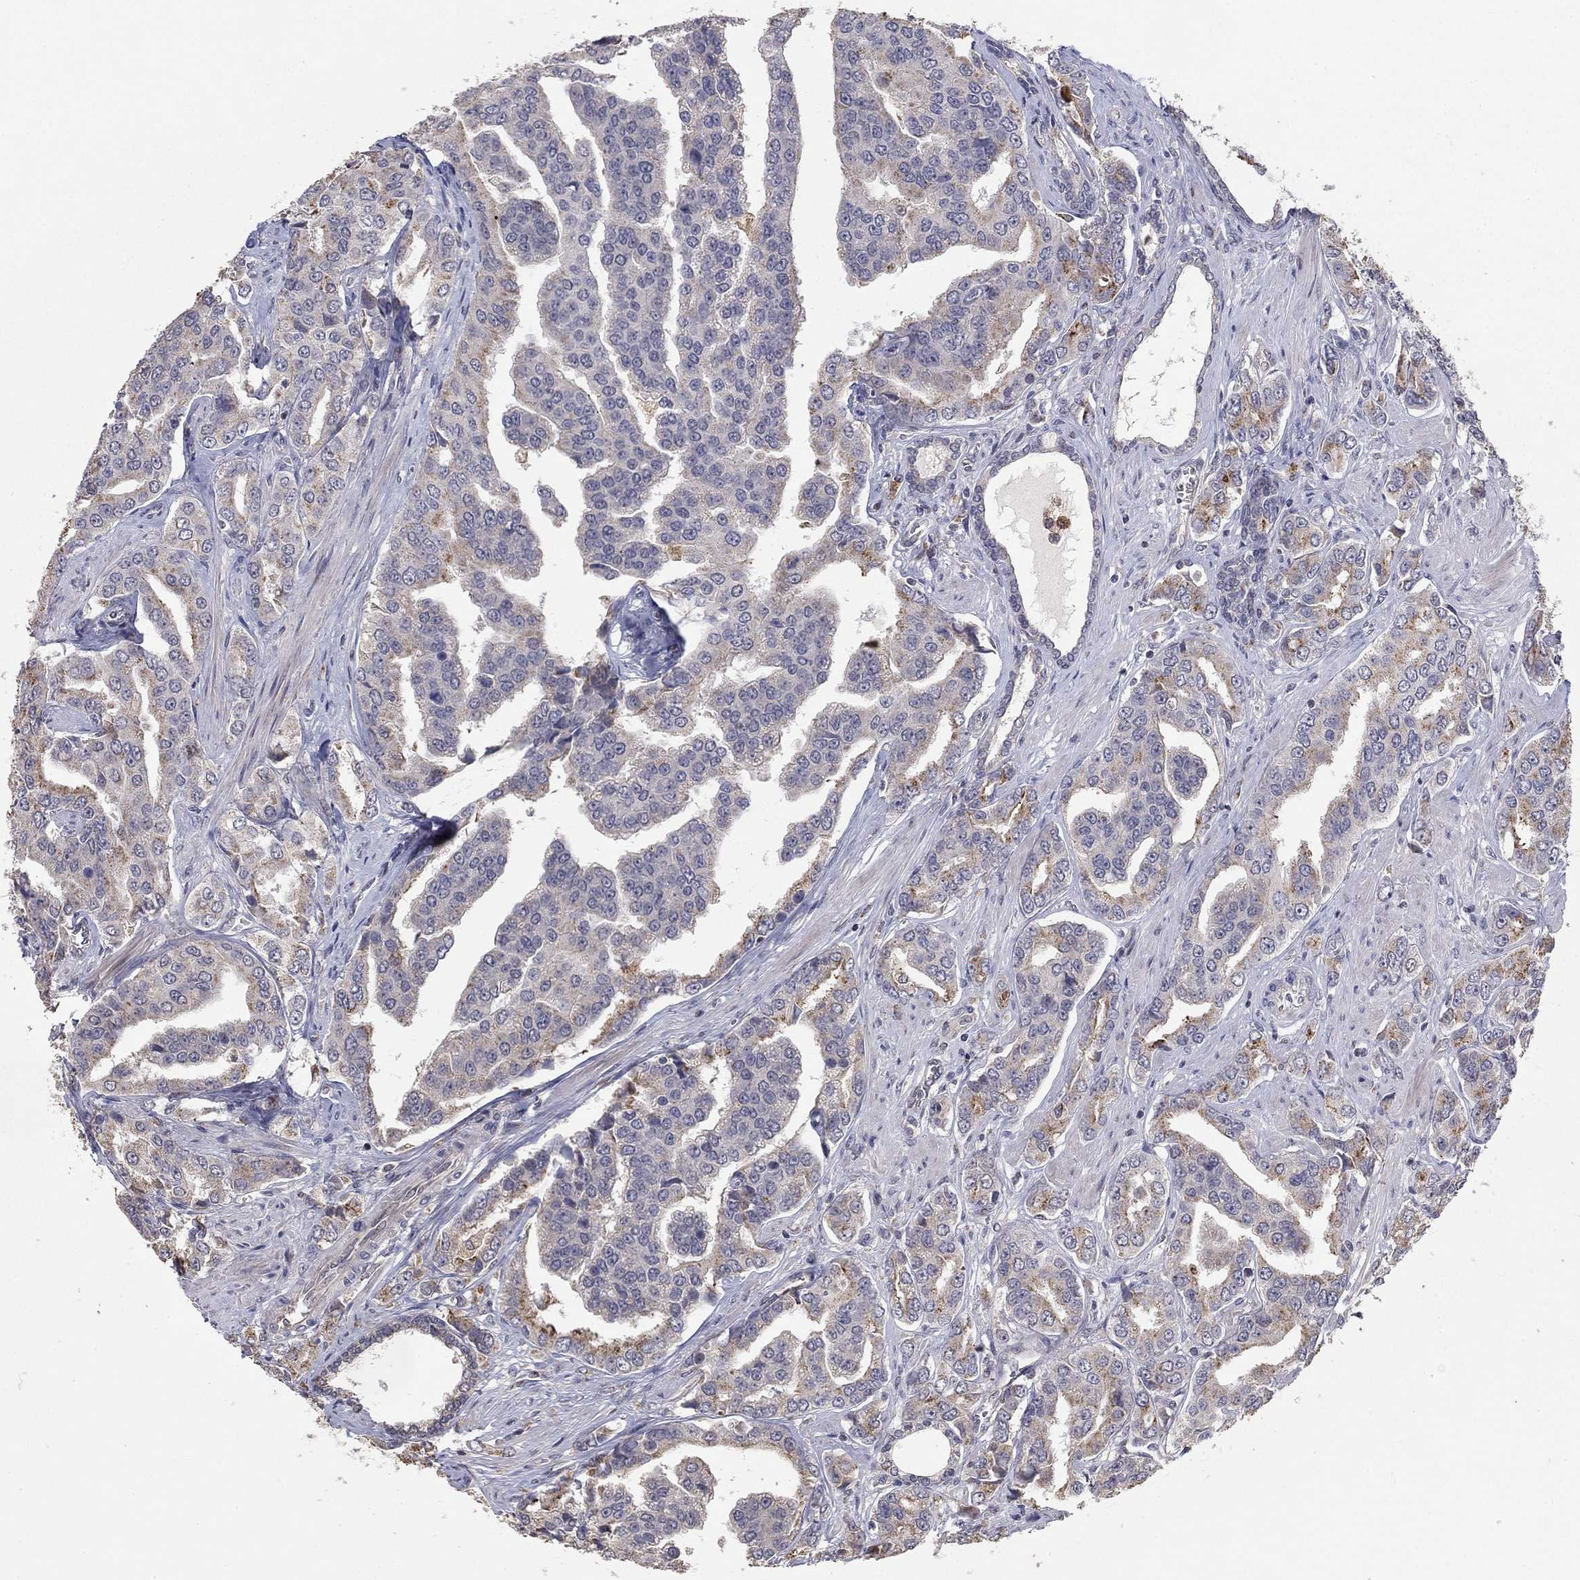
{"staining": {"intensity": "moderate", "quantity": "<25%", "location": "cytoplasmic/membranous"}, "tissue": "prostate cancer", "cell_type": "Tumor cells", "image_type": "cancer", "snomed": [{"axis": "morphology", "description": "Adenocarcinoma, NOS"}, {"axis": "topography", "description": "Prostate and seminal vesicle, NOS"}, {"axis": "topography", "description": "Prostate"}], "caption": "Moderate cytoplasmic/membranous positivity for a protein is appreciated in approximately <25% of tumor cells of prostate cancer (adenocarcinoma) using immunohistochemistry (IHC).", "gene": "LPCAT4", "patient": {"sex": "male", "age": 69}}